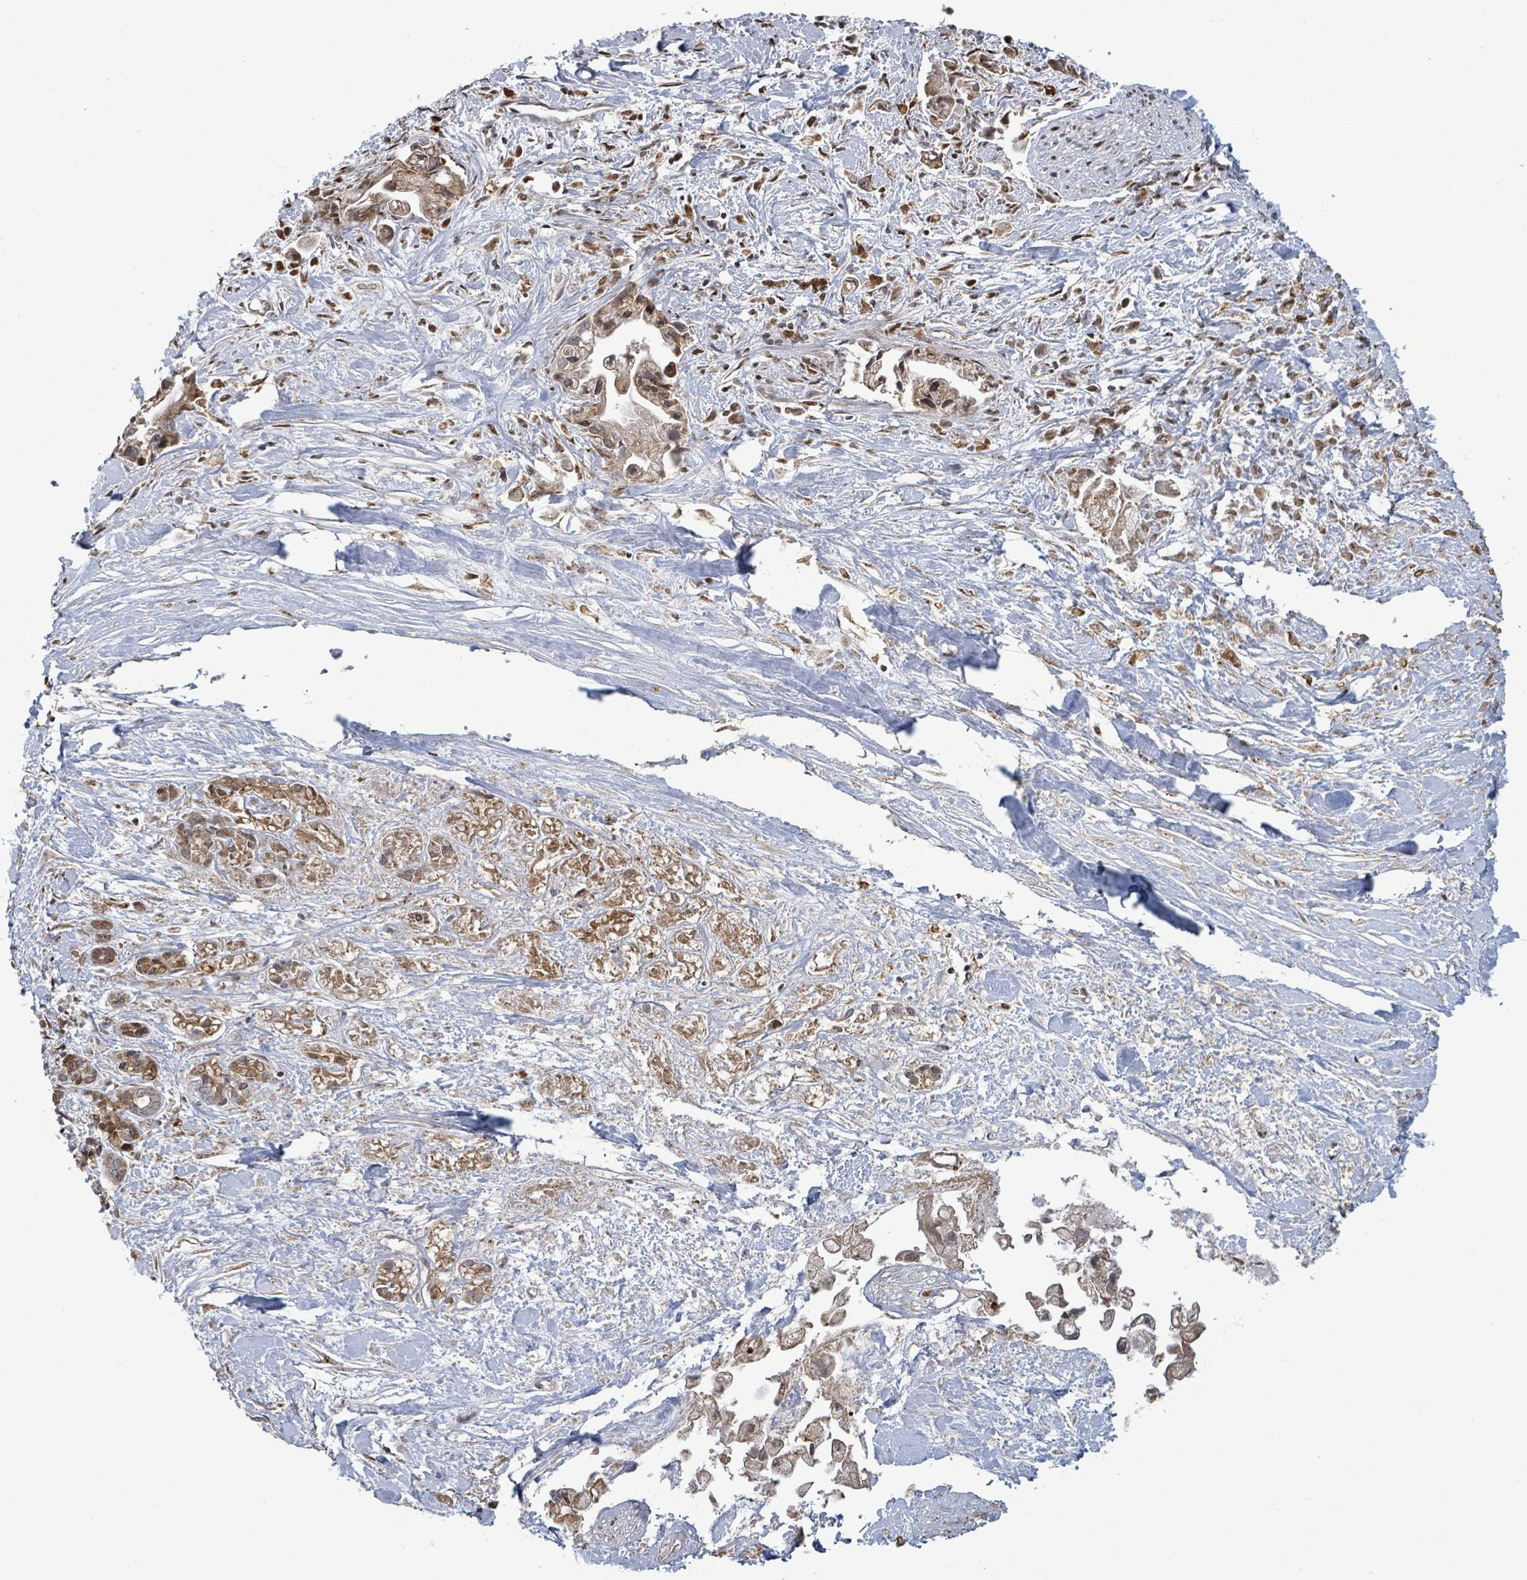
{"staining": {"intensity": "moderate", "quantity": "25%-75%", "location": "cytoplasmic/membranous,nuclear"}, "tissue": "pancreatic cancer", "cell_type": "Tumor cells", "image_type": "cancer", "snomed": [{"axis": "morphology", "description": "Adenocarcinoma, NOS"}, {"axis": "topography", "description": "Pancreas"}], "caption": "Moderate cytoplasmic/membranous and nuclear protein positivity is appreciated in approximately 25%-75% of tumor cells in pancreatic adenocarcinoma. (Brightfield microscopy of DAB IHC at high magnification).", "gene": "SBF2", "patient": {"sex": "male", "age": 61}}